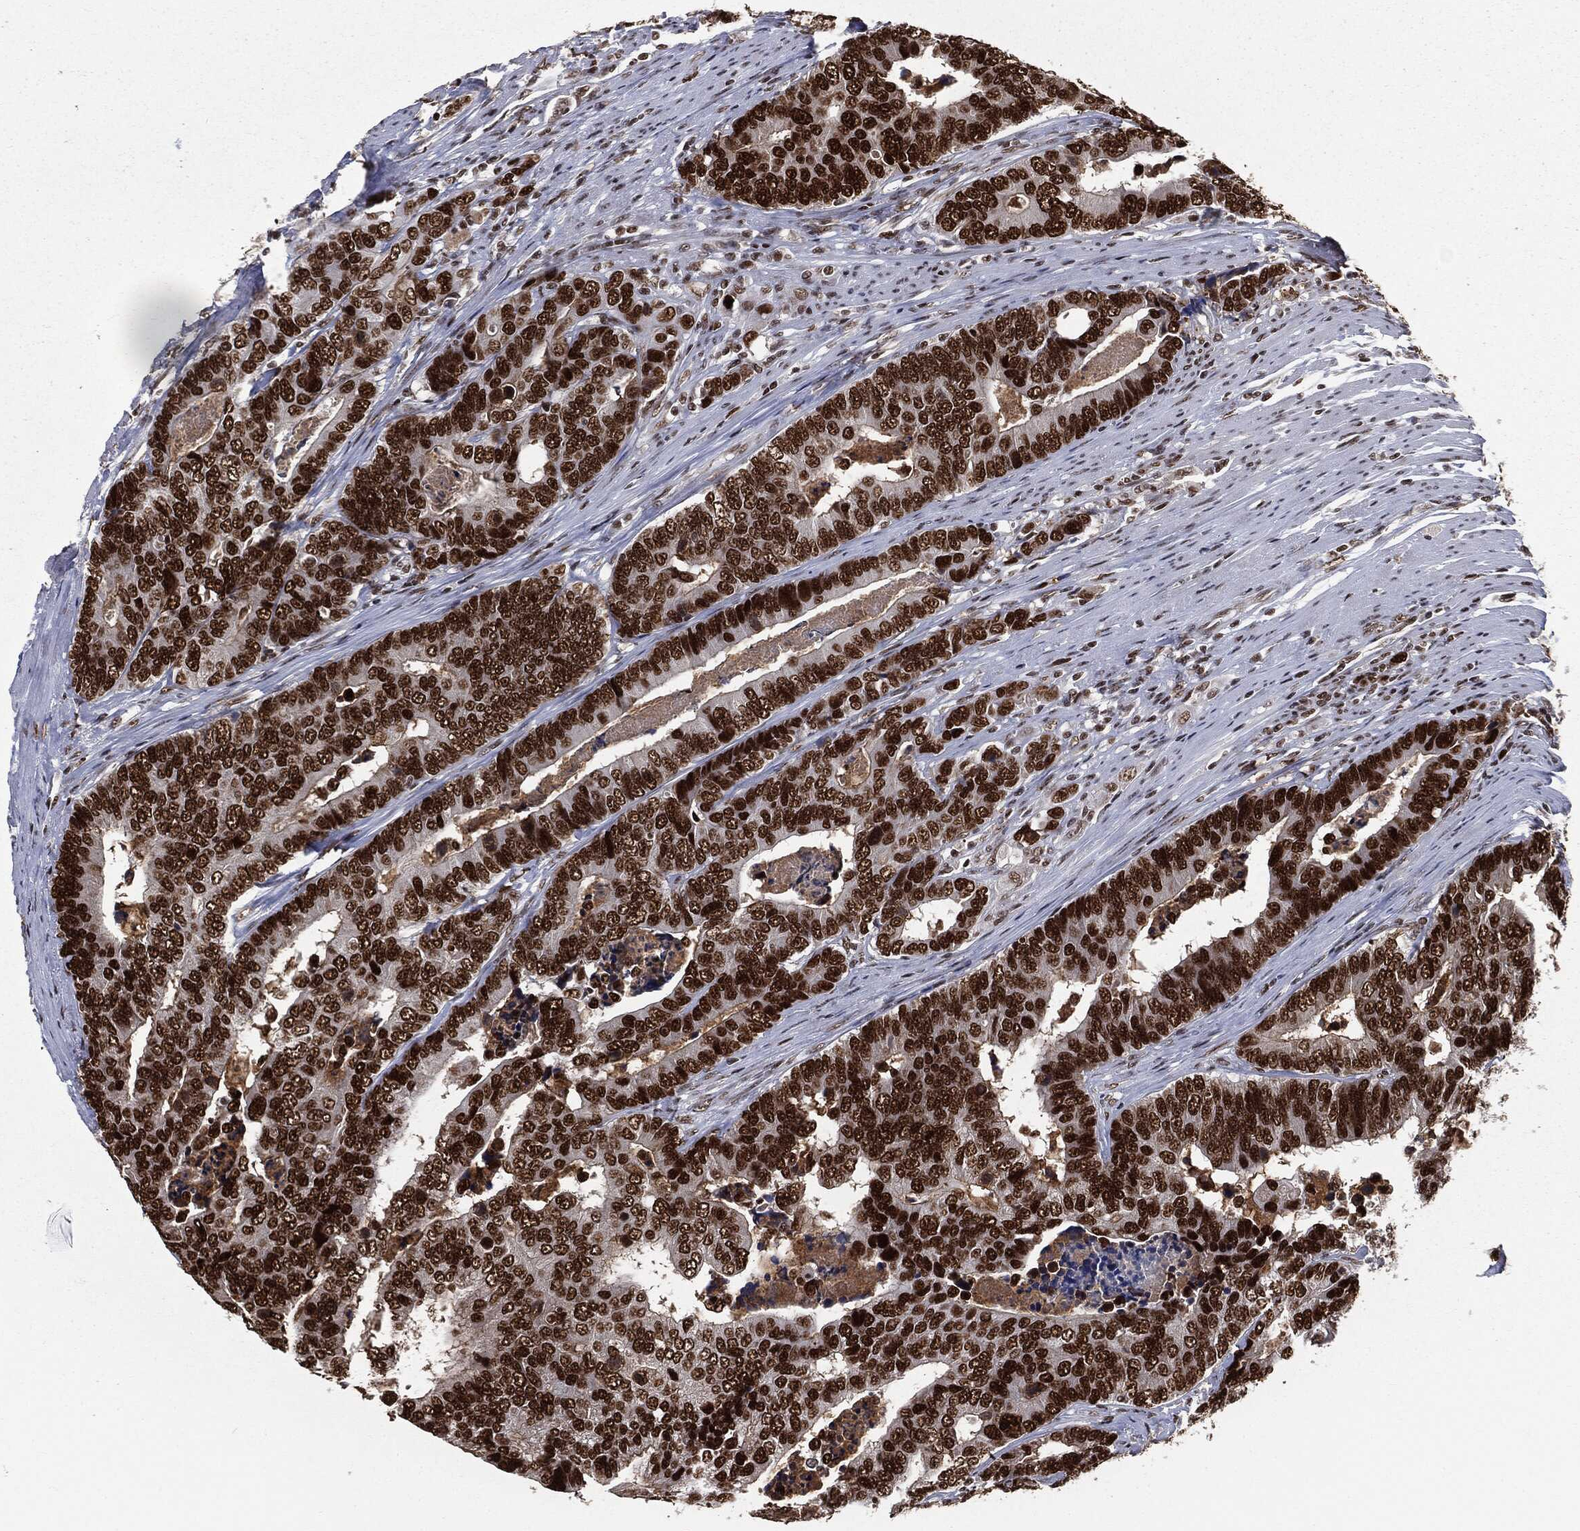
{"staining": {"intensity": "strong", "quantity": ">75%", "location": "nuclear"}, "tissue": "colorectal cancer", "cell_type": "Tumor cells", "image_type": "cancer", "snomed": [{"axis": "morphology", "description": "Adenocarcinoma, NOS"}, {"axis": "topography", "description": "Colon"}], "caption": "Immunohistochemistry of human colorectal cancer reveals high levels of strong nuclear expression in approximately >75% of tumor cells. The staining was performed using DAB (3,3'-diaminobenzidine) to visualize the protein expression in brown, while the nuclei were stained in blue with hematoxylin (Magnification: 20x).", "gene": "DPH2", "patient": {"sex": "female", "age": 72}}